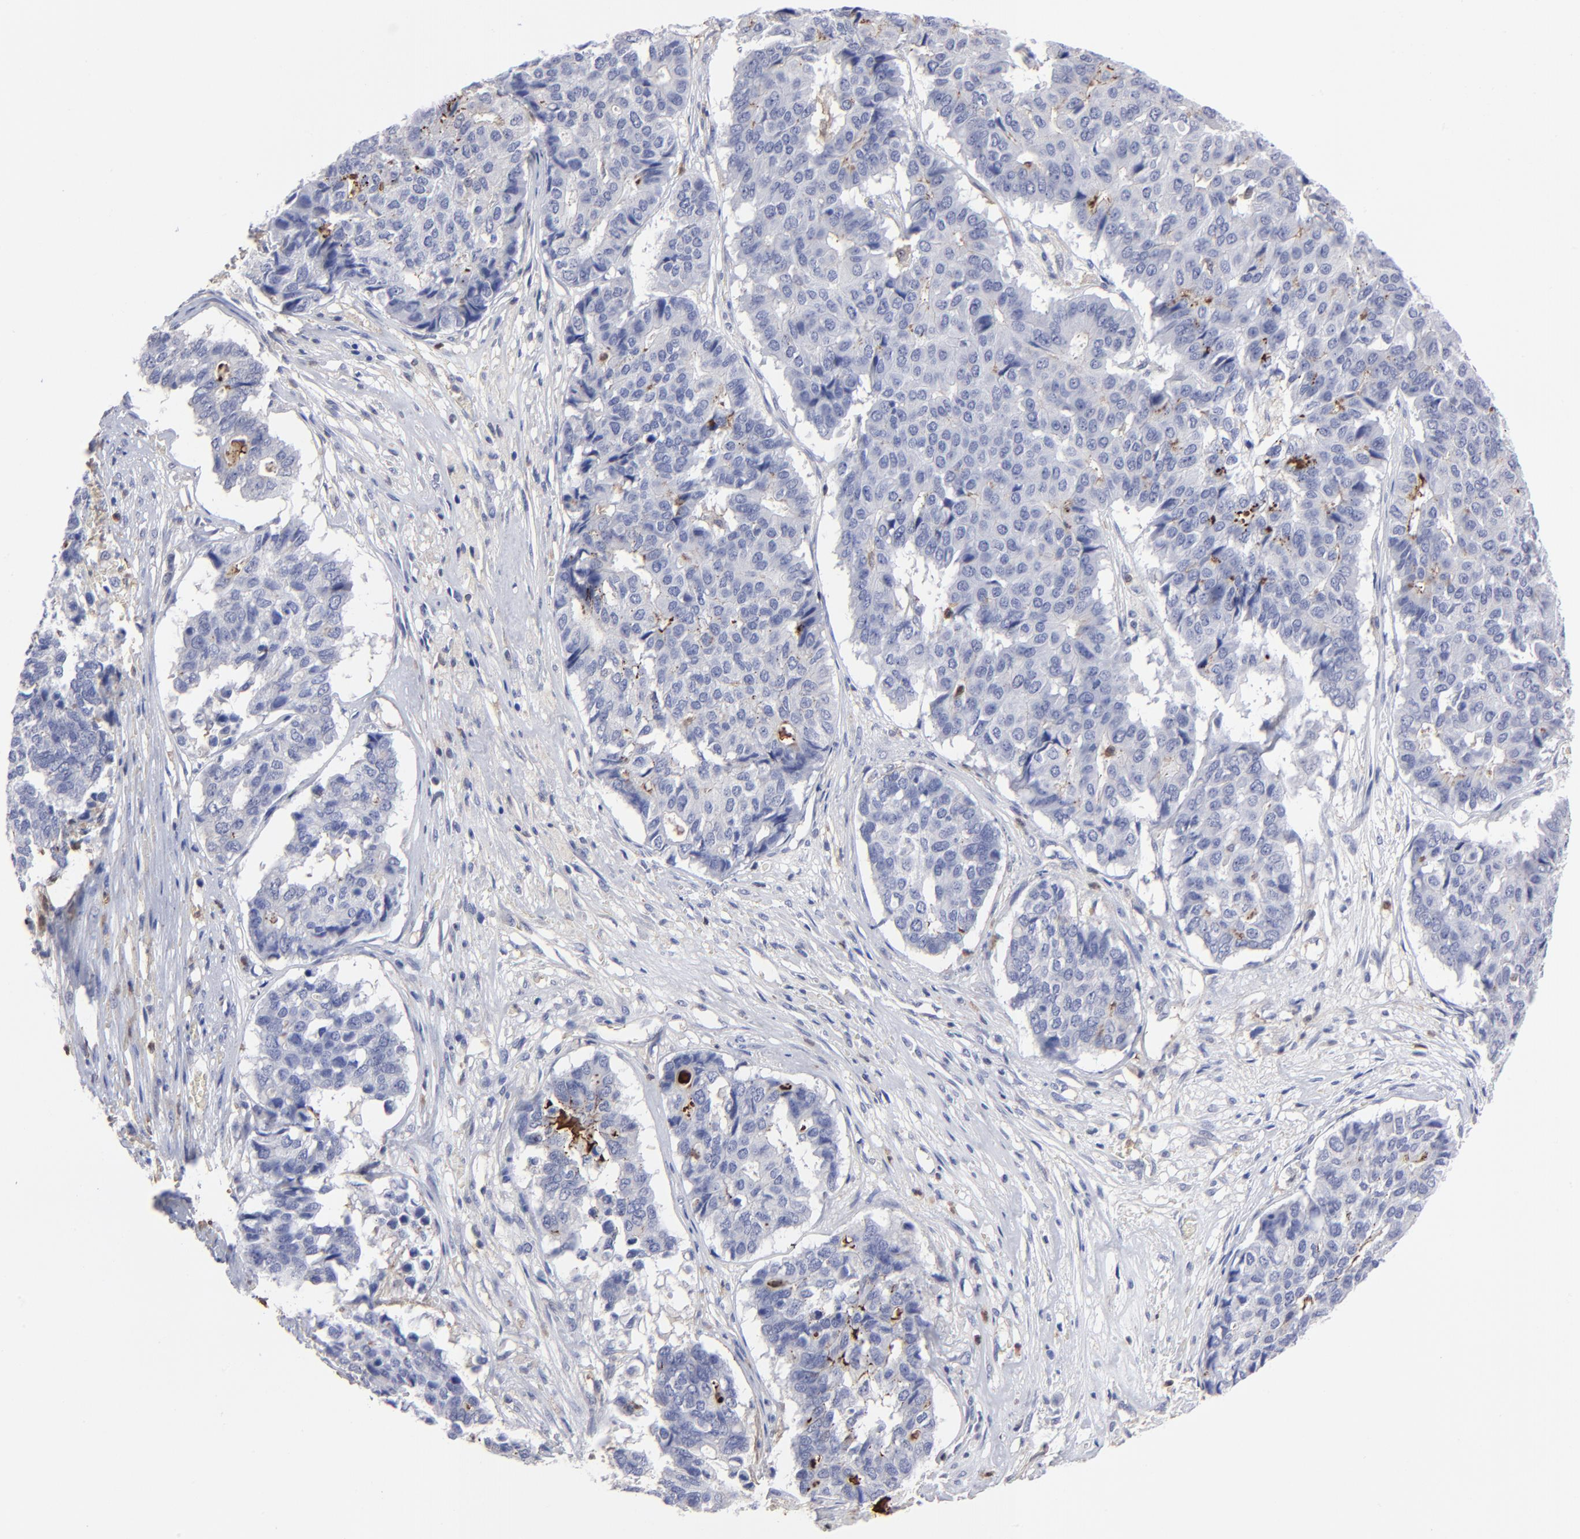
{"staining": {"intensity": "negative", "quantity": "none", "location": "none"}, "tissue": "pancreatic cancer", "cell_type": "Tumor cells", "image_type": "cancer", "snomed": [{"axis": "morphology", "description": "Adenocarcinoma, NOS"}, {"axis": "topography", "description": "Pancreas"}], "caption": "Tumor cells show no significant staining in pancreatic adenocarcinoma.", "gene": "TBXT", "patient": {"sex": "male", "age": 50}}